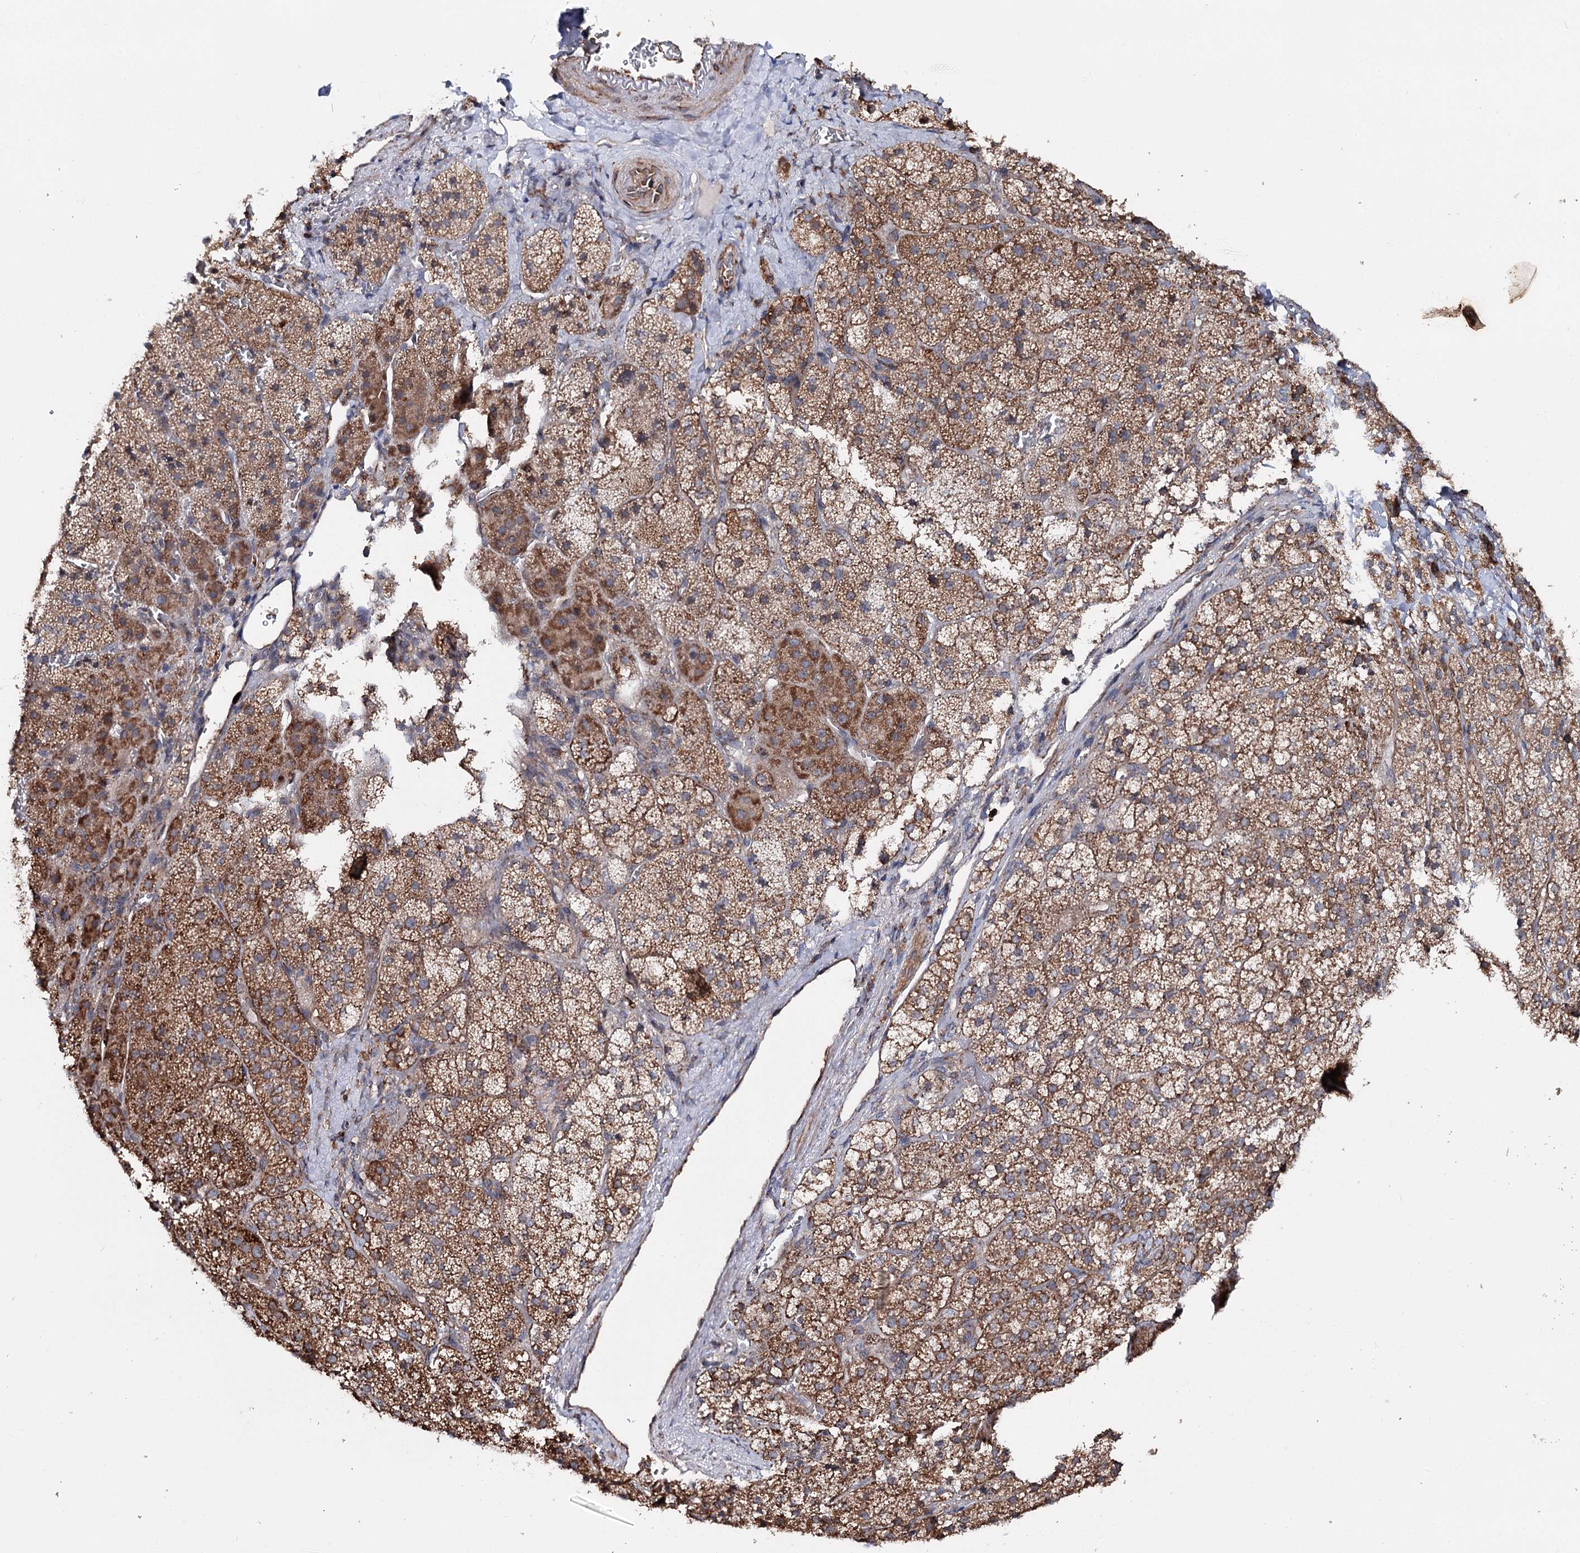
{"staining": {"intensity": "moderate", "quantity": "25%-75%", "location": "cytoplasmic/membranous"}, "tissue": "adrenal gland", "cell_type": "Glandular cells", "image_type": "normal", "snomed": [{"axis": "morphology", "description": "Normal tissue, NOS"}, {"axis": "topography", "description": "Adrenal gland"}], "caption": "Adrenal gland stained with DAB immunohistochemistry demonstrates medium levels of moderate cytoplasmic/membranous positivity in about 25%-75% of glandular cells. Nuclei are stained in blue.", "gene": "FGFR1OP2", "patient": {"sex": "female", "age": 44}}